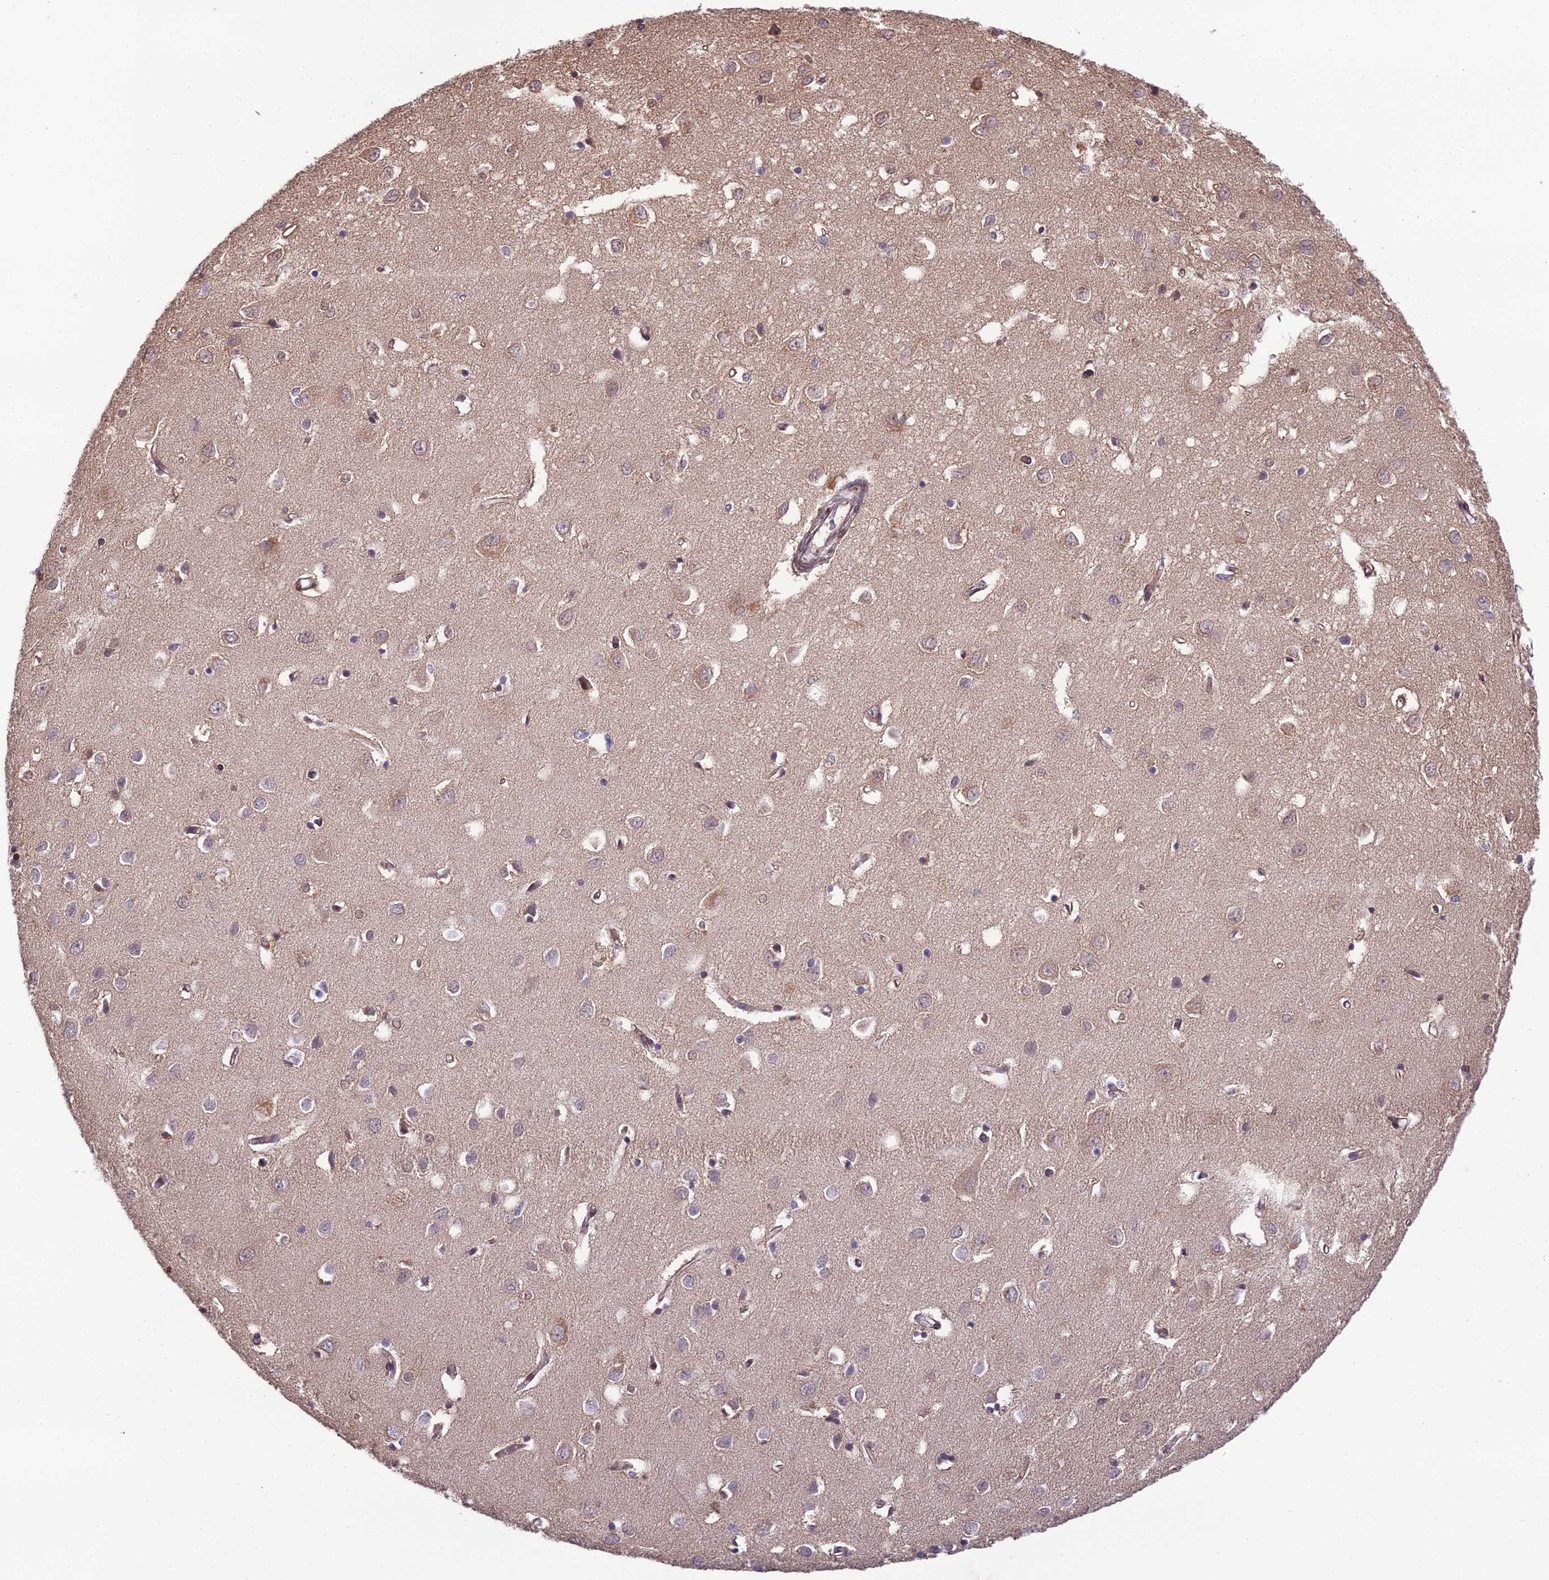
{"staining": {"intensity": "moderate", "quantity": "25%-75%", "location": "cytoplasmic/membranous"}, "tissue": "cerebral cortex", "cell_type": "Endothelial cells", "image_type": "normal", "snomed": [{"axis": "morphology", "description": "Normal tissue, NOS"}, {"axis": "topography", "description": "Cerebral cortex"}], "caption": "Unremarkable cerebral cortex reveals moderate cytoplasmic/membranous expression in approximately 25%-75% of endothelial cells, visualized by immunohistochemistry.", "gene": "CYP2R1", "patient": {"sex": "female", "age": 64}}